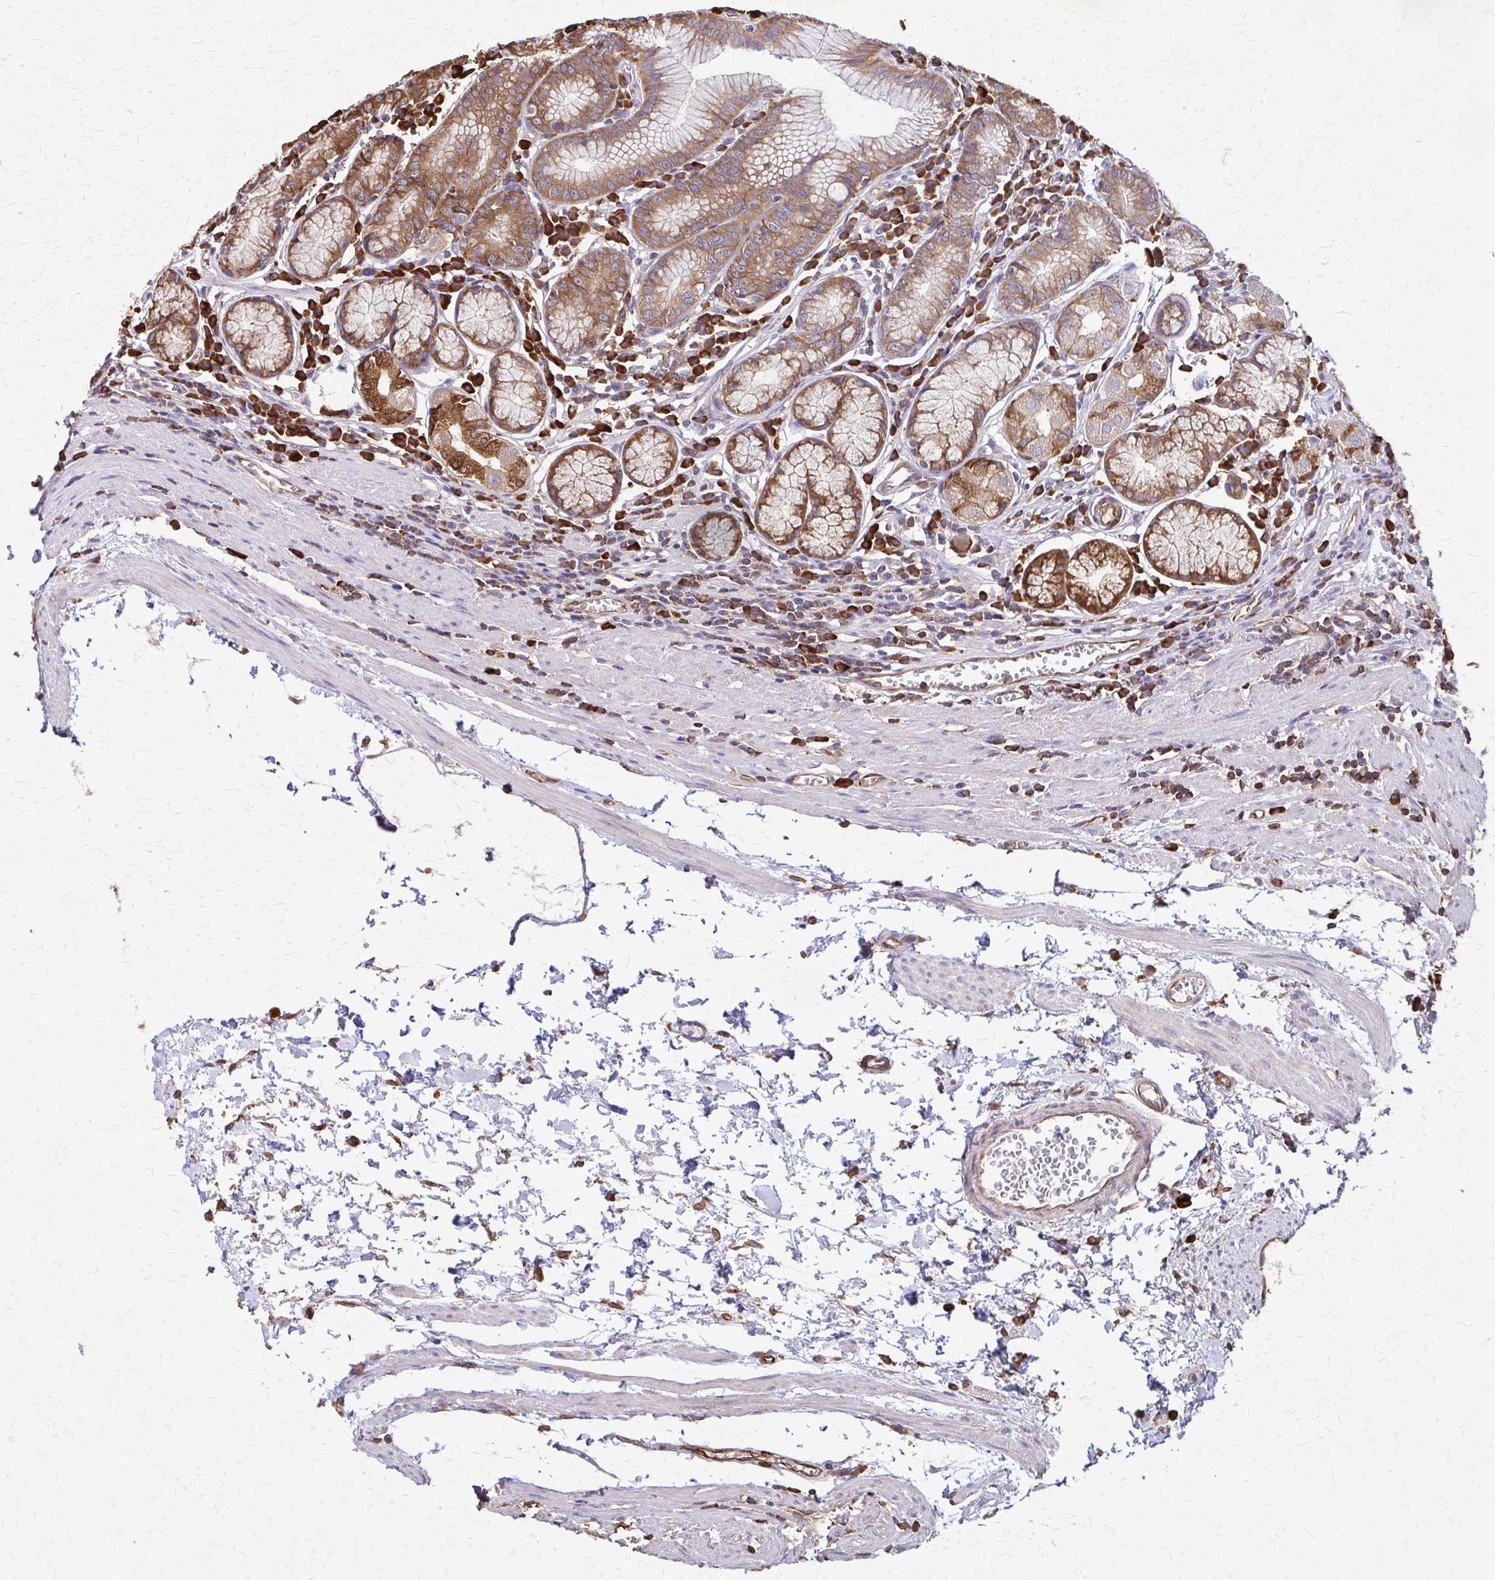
{"staining": {"intensity": "moderate", "quantity": "25%-75%", "location": "cytoplasmic/membranous"}, "tissue": "stomach", "cell_type": "Glandular cells", "image_type": "normal", "snomed": [{"axis": "morphology", "description": "Normal tissue, NOS"}, {"axis": "topography", "description": "Stomach"}], "caption": "Immunohistochemical staining of benign stomach exhibits moderate cytoplasmic/membranous protein staining in approximately 25%-75% of glandular cells. (brown staining indicates protein expression, while blue staining denotes nuclei).", "gene": "EEF2", "patient": {"sex": "male", "age": 55}}